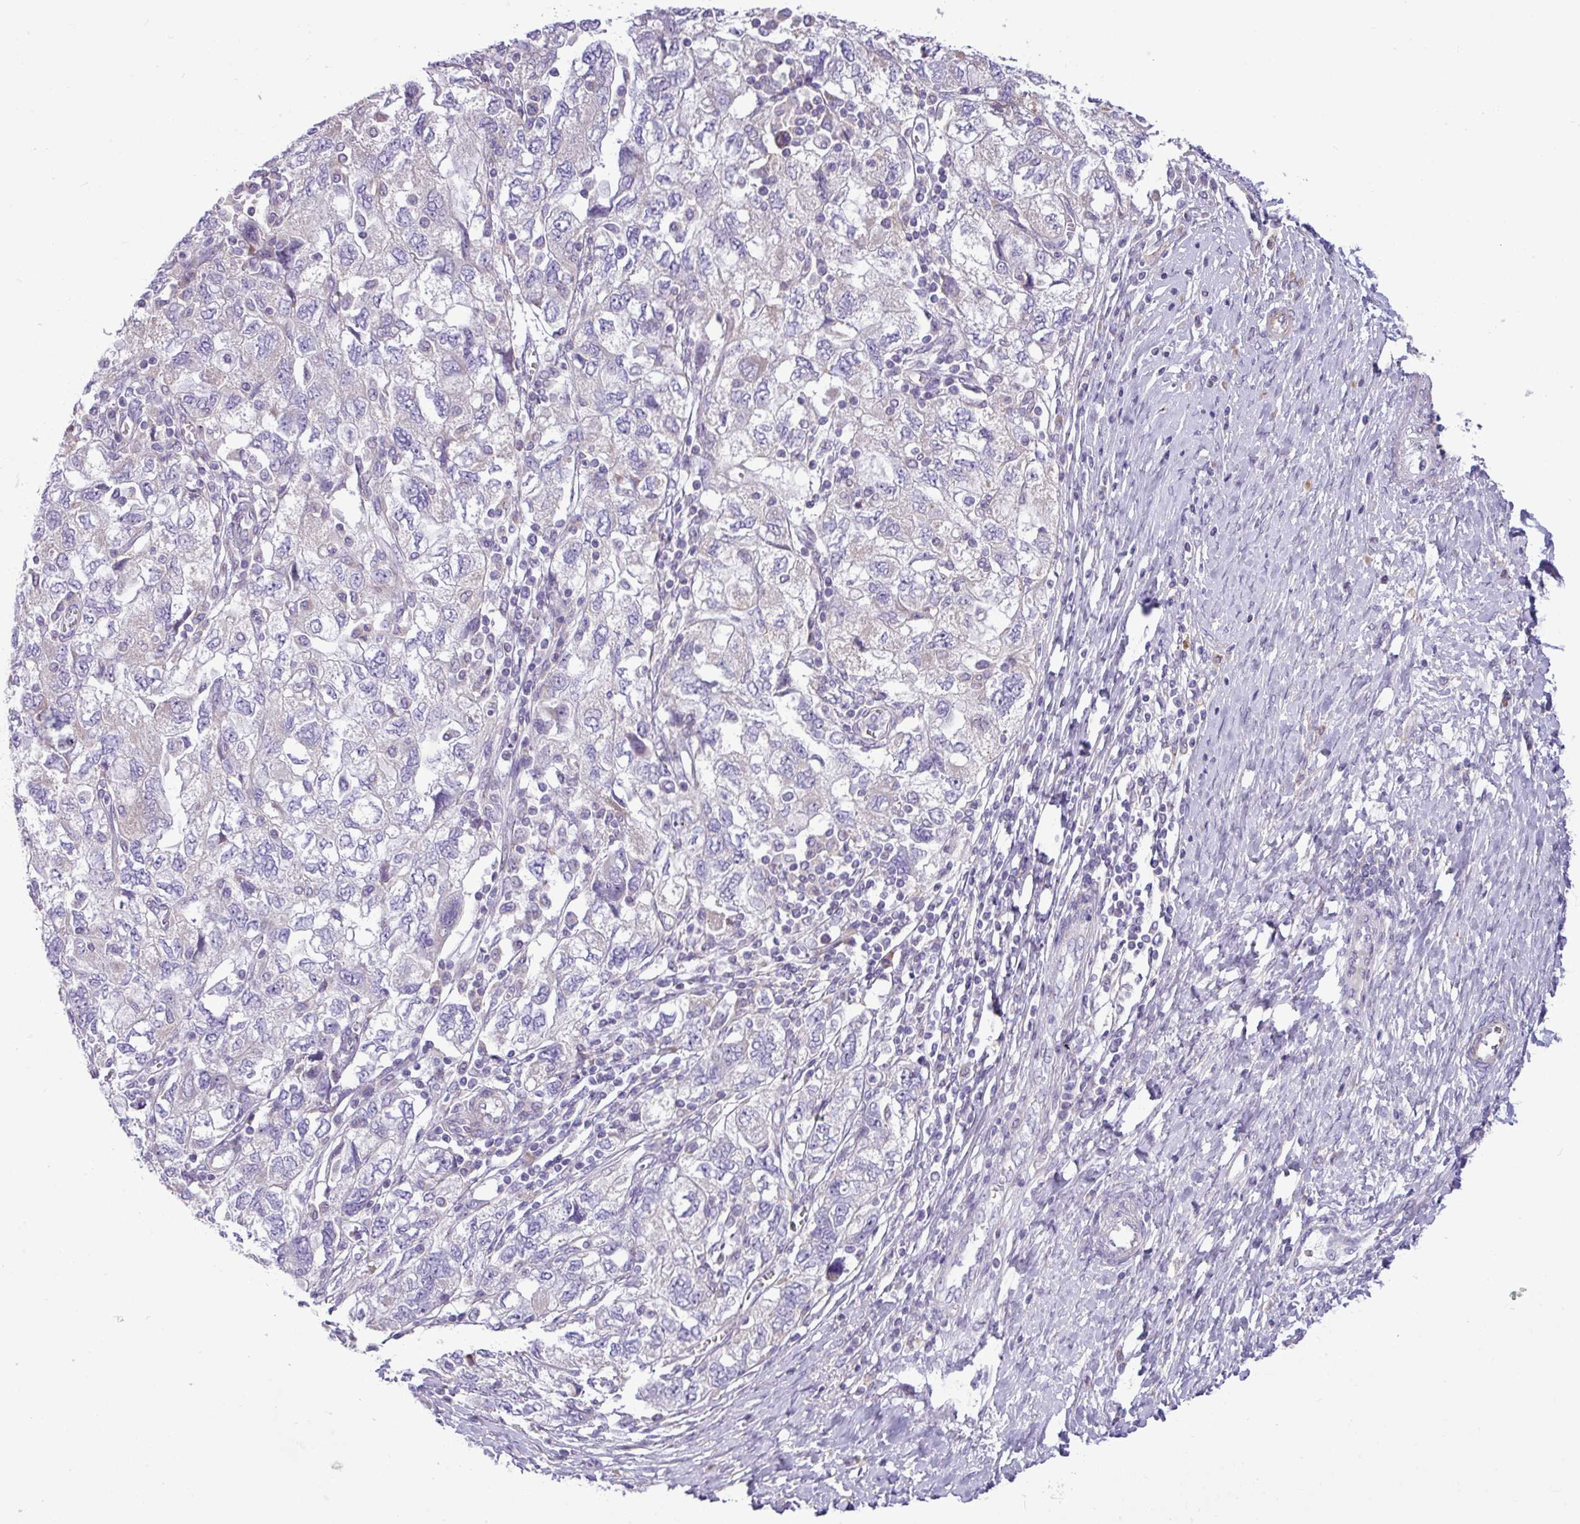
{"staining": {"intensity": "negative", "quantity": "none", "location": "none"}, "tissue": "ovarian cancer", "cell_type": "Tumor cells", "image_type": "cancer", "snomed": [{"axis": "morphology", "description": "Carcinoma, NOS"}, {"axis": "morphology", "description": "Cystadenocarcinoma, serous, NOS"}, {"axis": "topography", "description": "Ovary"}], "caption": "This photomicrograph is of ovarian cancer stained with IHC to label a protein in brown with the nuclei are counter-stained blue. There is no positivity in tumor cells. (IHC, brightfield microscopy, high magnification).", "gene": "IRGC", "patient": {"sex": "female", "age": 69}}